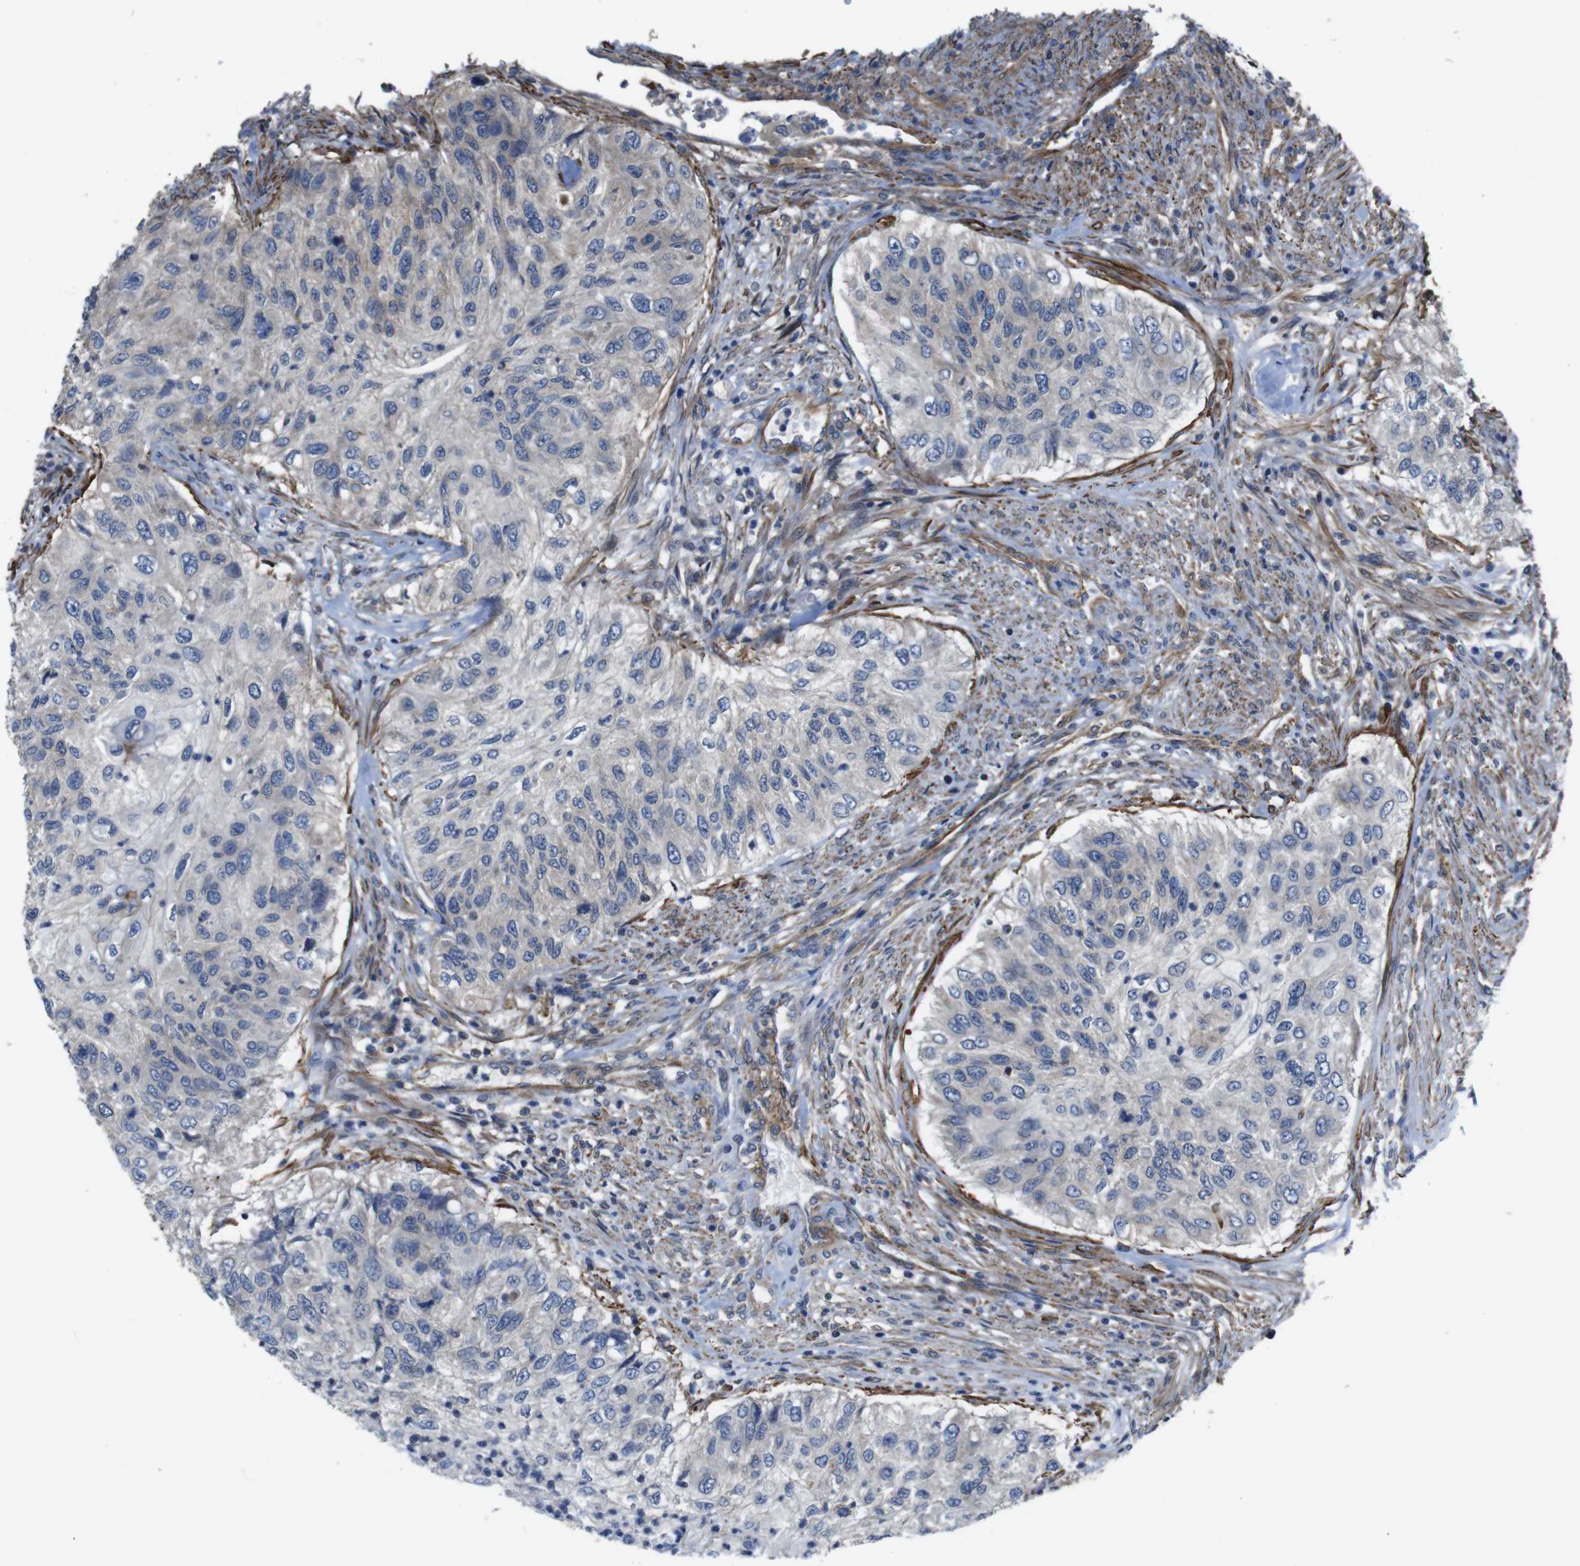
{"staining": {"intensity": "negative", "quantity": "none", "location": "none"}, "tissue": "urothelial cancer", "cell_type": "Tumor cells", "image_type": "cancer", "snomed": [{"axis": "morphology", "description": "Urothelial carcinoma, High grade"}, {"axis": "topography", "description": "Urinary bladder"}], "caption": "A micrograph of urothelial cancer stained for a protein displays no brown staining in tumor cells. Brightfield microscopy of immunohistochemistry stained with DAB (3,3'-diaminobenzidine) (brown) and hematoxylin (blue), captured at high magnification.", "gene": "GGT7", "patient": {"sex": "female", "age": 60}}